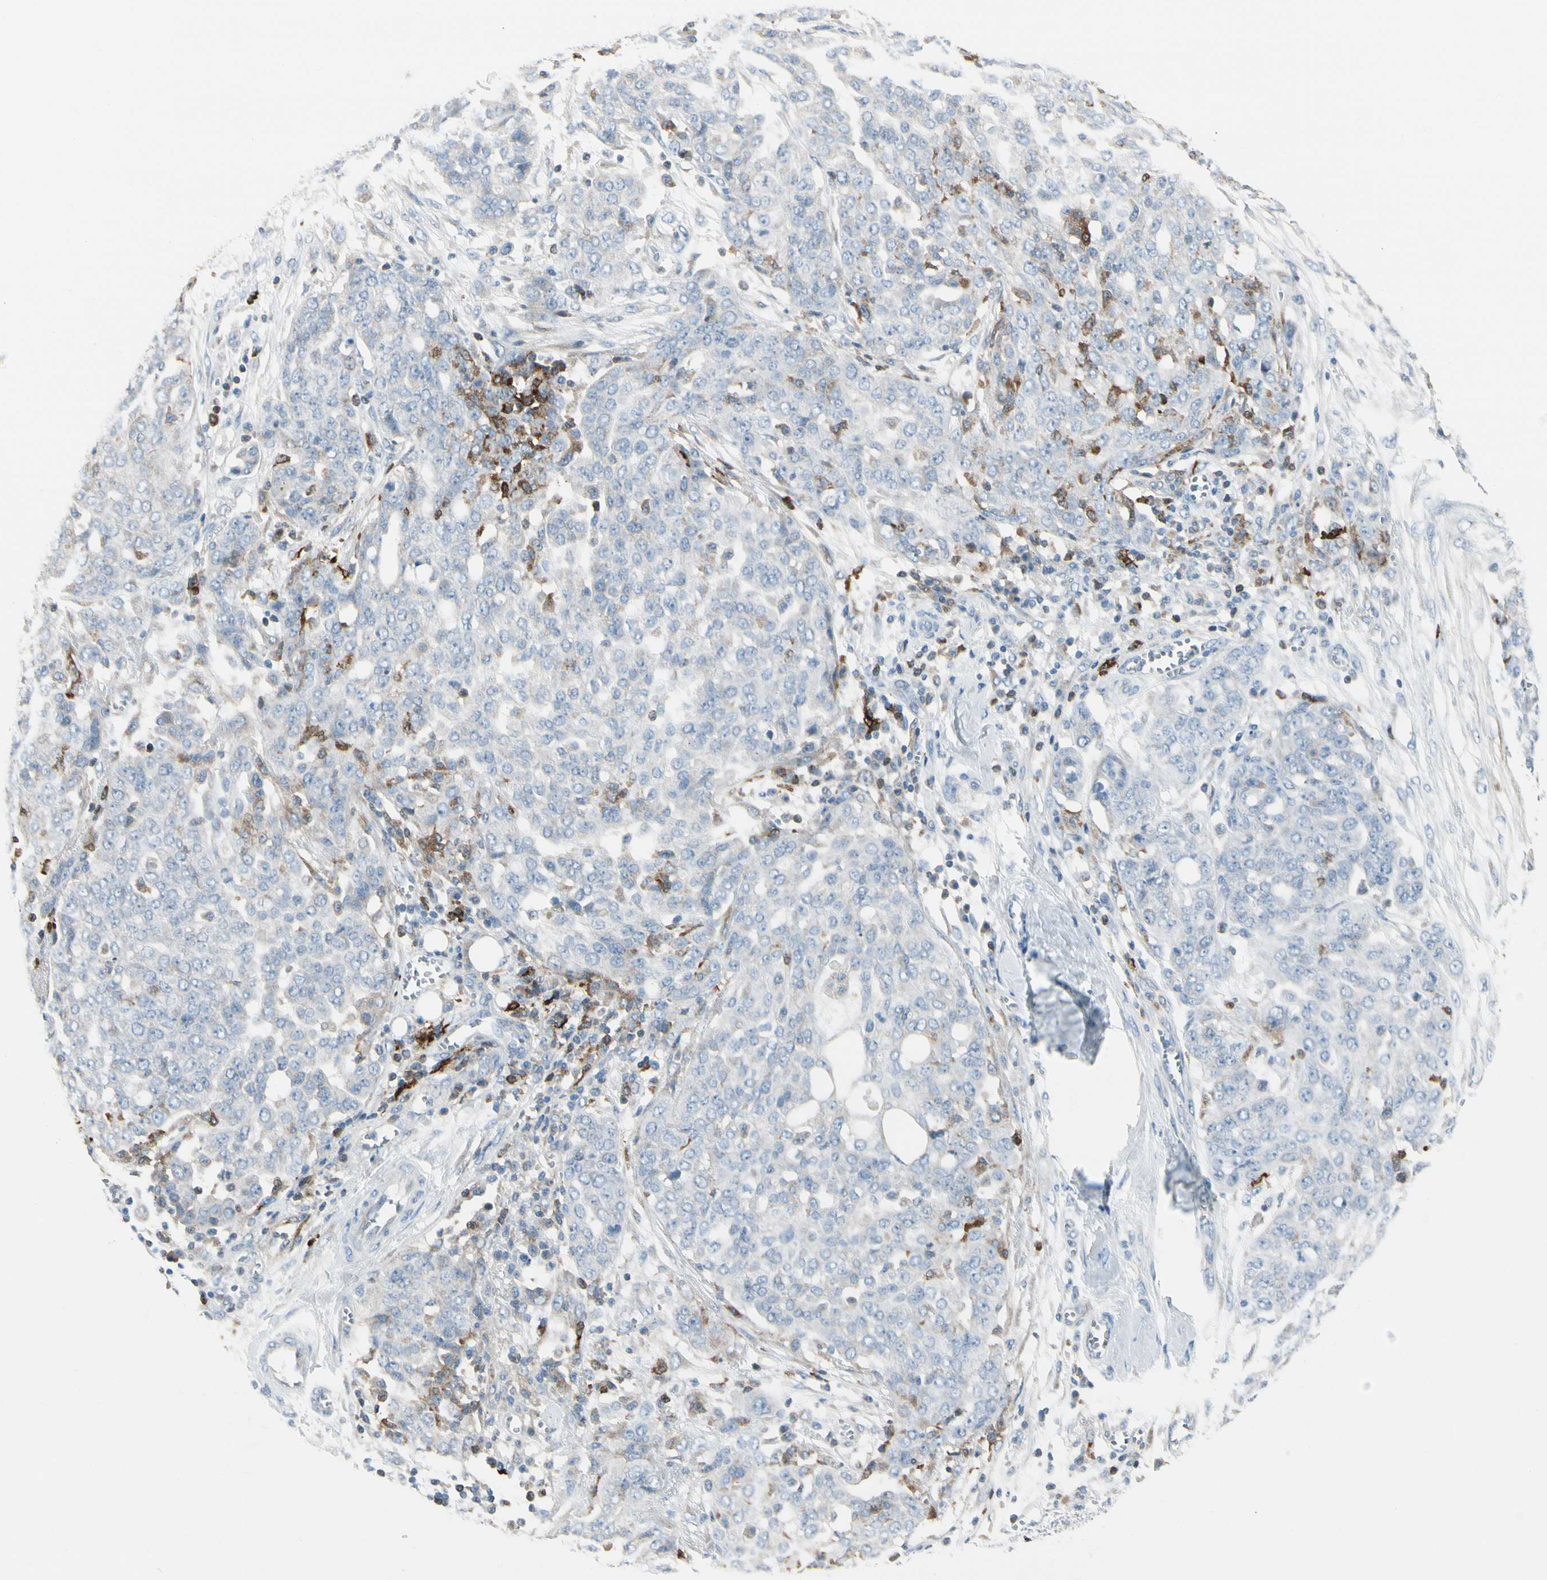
{"staining": {"intensity": "weak", "quantity": "<25%", "location": "cytoplasmic/membranous"}, "tissue": "ovarian cancer", "cell_type": "Tumor cells", "image_type": "cancer", "snomed": [{"axis": "morphology", "description": "Cystadenocarcinoma, serous, NOS"}, {"axis": "topography", "description": "Soft tissue"}, {"axis": "topography", "description": "Ovary"}], "caption": "Immunohistochemistry image of human ovarian serous cystadenocarcinoma stained for a protein (brown), which displays no staining in tumor cells.", "gene": "TRAF1", "patient": {"sex": "female", "age": 57}}